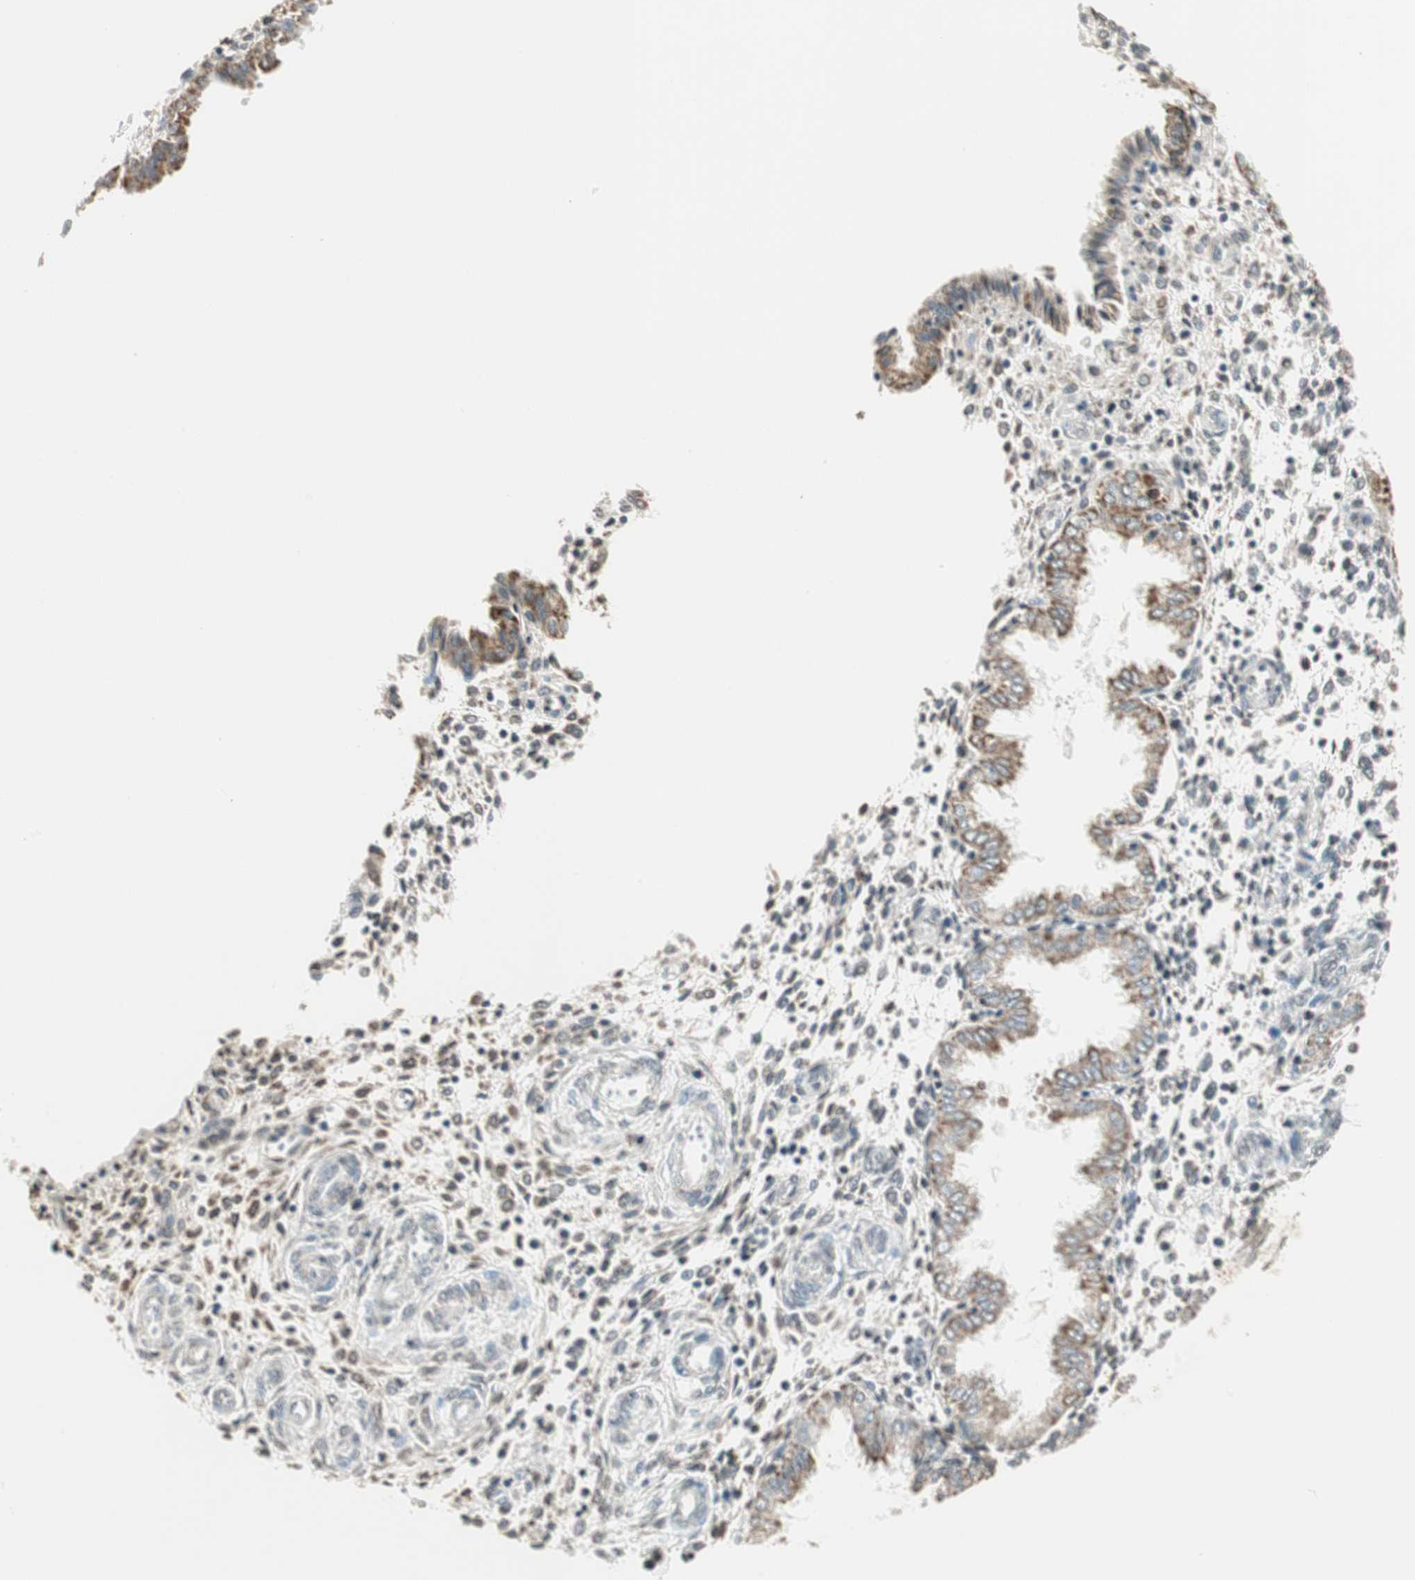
{"staining": {"intensity": "moderate", "quantity": "25%-75%", "location": "cytoplasmic/membranous,nuclear"}, "tissue": "endometrium", "cell_type": "Cells in endometrial stroma", "image_type": "normal", "snomed": [{"axis": "morphology", "description": "Normal tissue, NOS"}, {"axis": "topography", "description": "Endometrium"}], "caption": "A high-resolution histopathology image shows immunohistochemistry staining of unremarkable endometrium, which exhibits moderate cytoplasmic/membranous,nuclear staining in about 25%-75% of cells in endometrial stroma.", "gene": "PRELID1", "patient": {"sex": "female", "age": 33}}